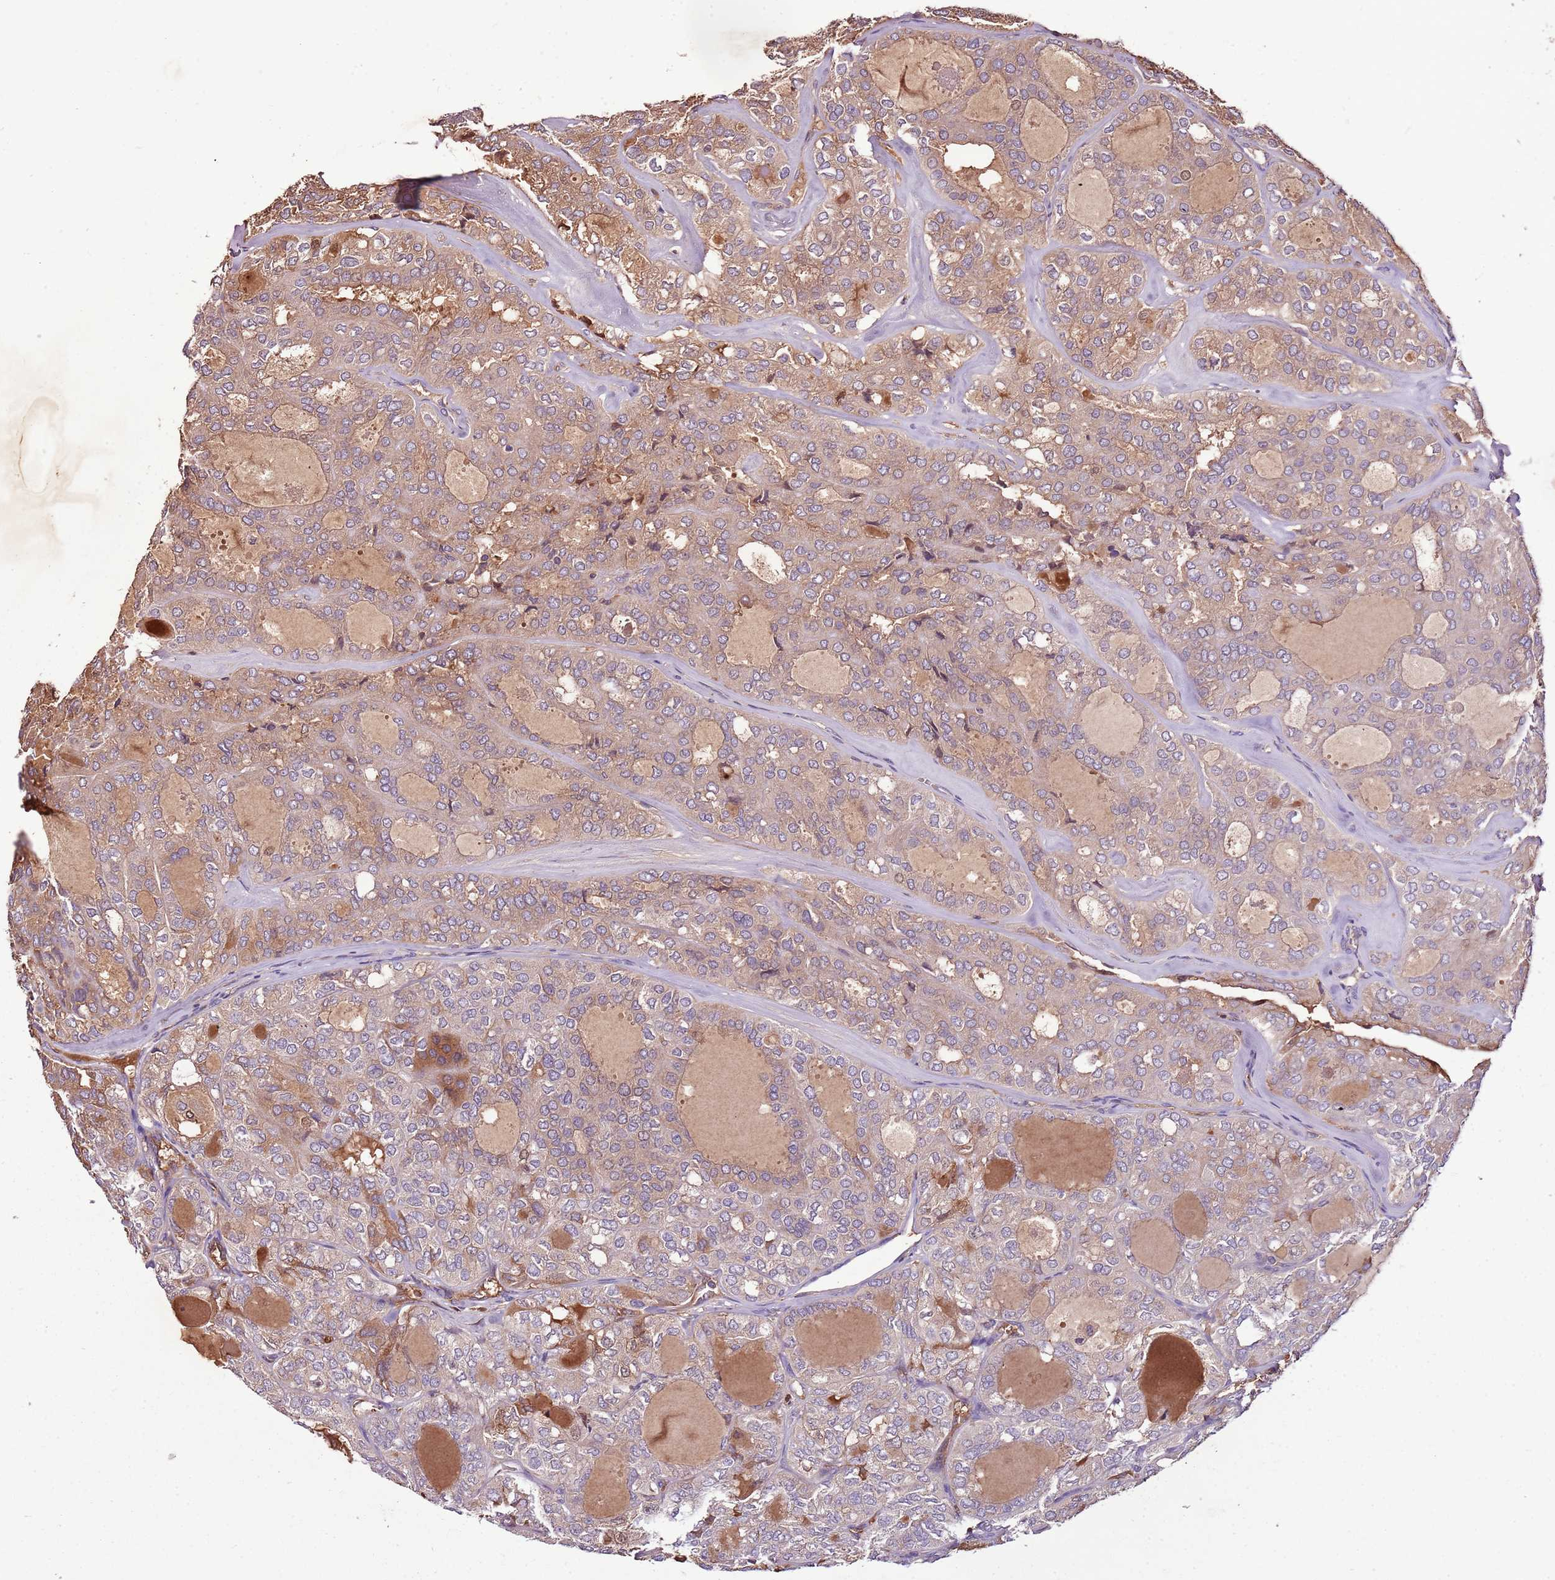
{"staining": {"intensity": "weak", "quantity": "25%-75%", "location": "cytoplasmic/membranous"}, "tissue": "thyroid cancer", "cell_type": "Tumor cells", "image_type": "cancer", "snomed": [{"axis": "morphology", "description": "Follicular adenoma carcinoma, NOS"}, {"axis": "topography", "description": "Thyroid gland"}], "caption": "Thyroid cancer stained with a brown dye shows weak cytoplasmic/membranous positive expression in approximately 25%-75% of tumor cells.", "gene": "DENR", "patient": {"sex": "male", "age": 75}}